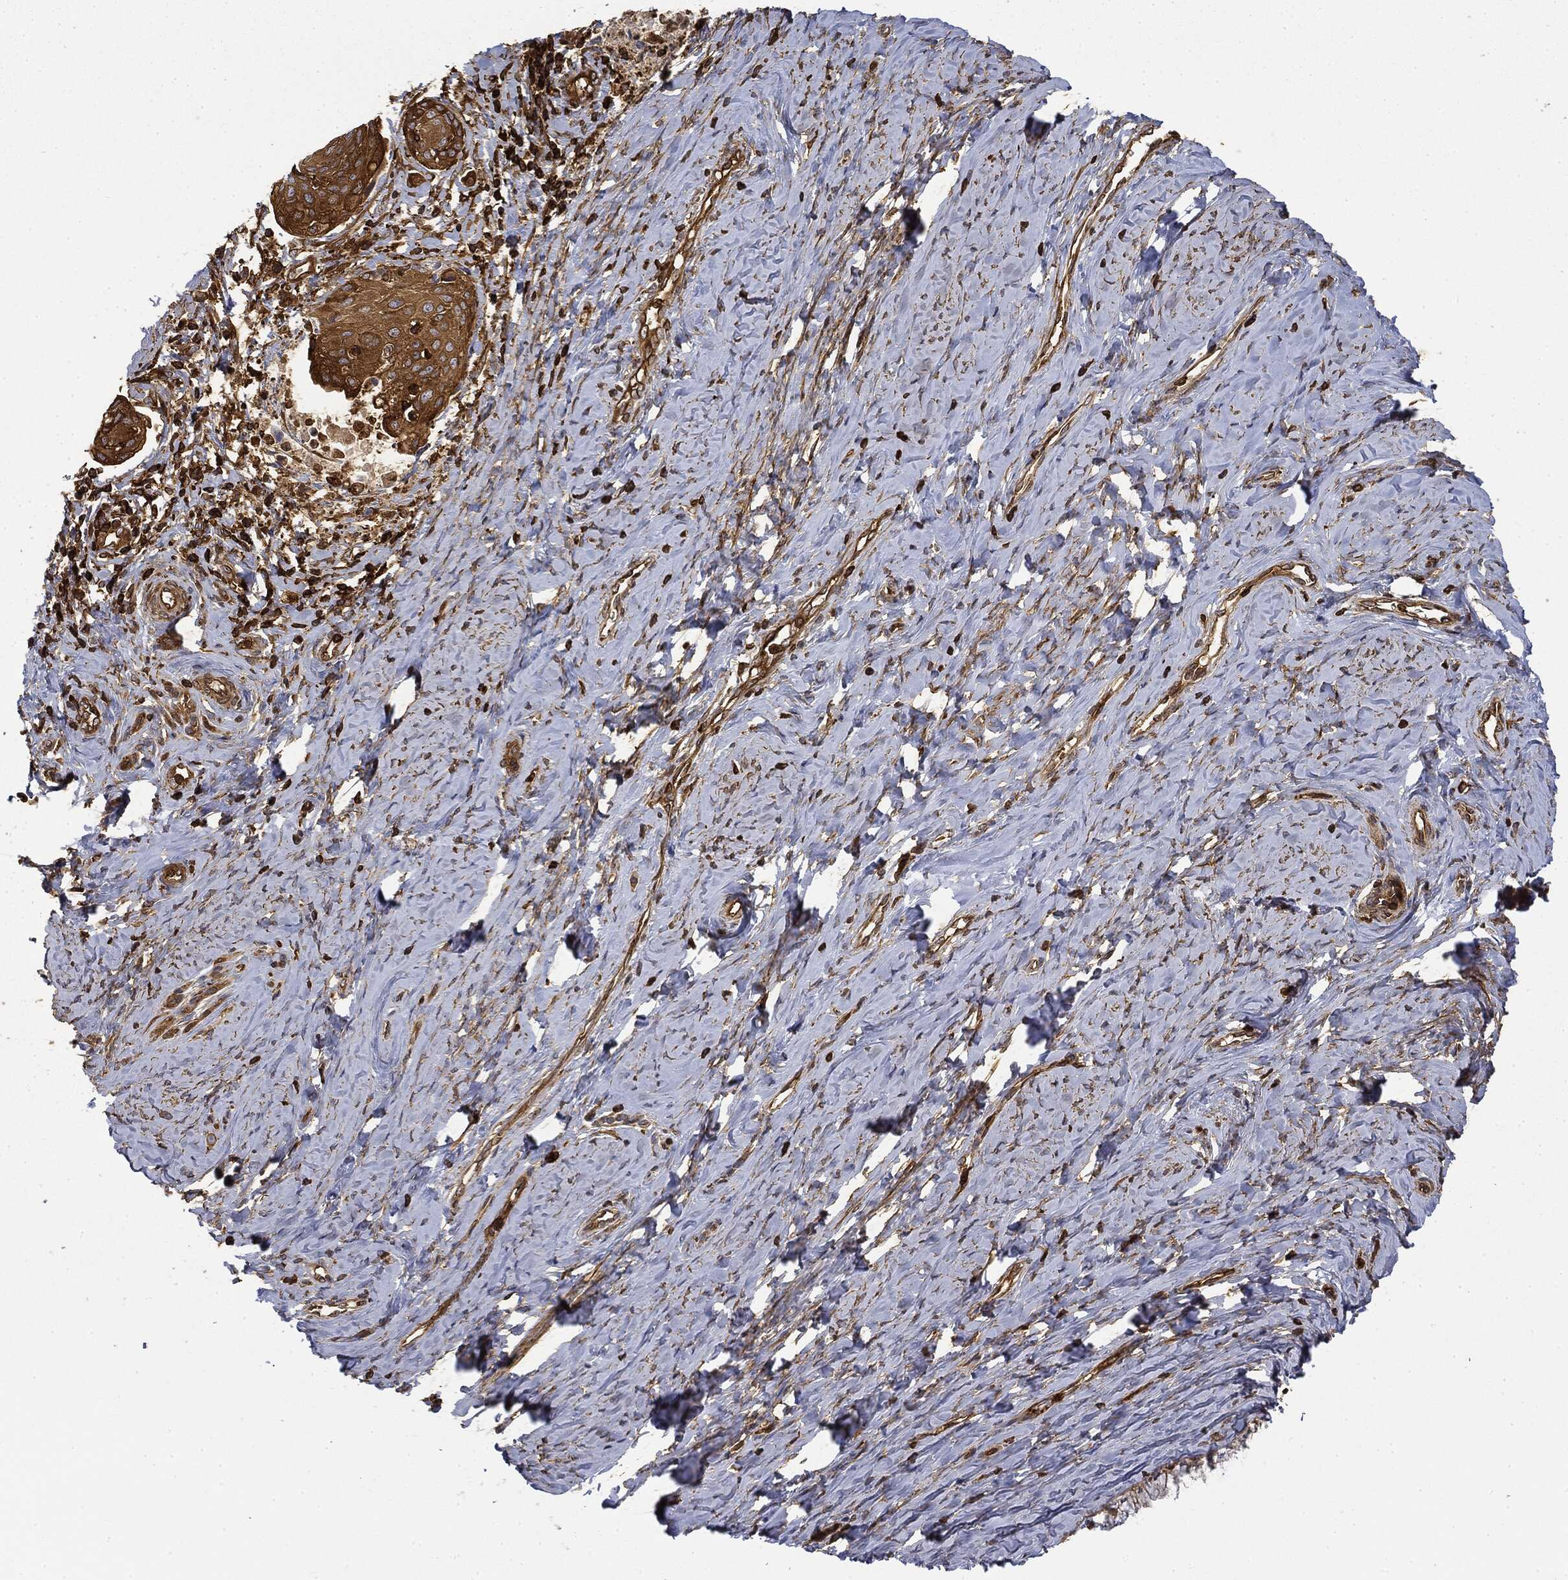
{"staining": {"intensity": "moderate", "quantity": ">75%", "location": "cytoplasmic/membranous"}, "tissue": "cervical cancer", "cell_type": "Tumor cells", "image_type": "cancer", "snomed": [{"axis": "morphology", "description": "Squamous cell carcinoma, NOS"}, {"axis": "topography", "description": "Cervix"}], "caption": "Protein expression analysis of human cervical squamous cell carcinoma reveals moderate cytoplasmic/membranous expression in about >75% of tumor cells. The protein of interest is stained brown, and the nuclei are stained in blue (DAB (3,3'-diaminobenzidine) IHC with brightfield microscopy, high magnification).", "gene": "WDR1", "patient": {"sex": "female", "age": 51}}